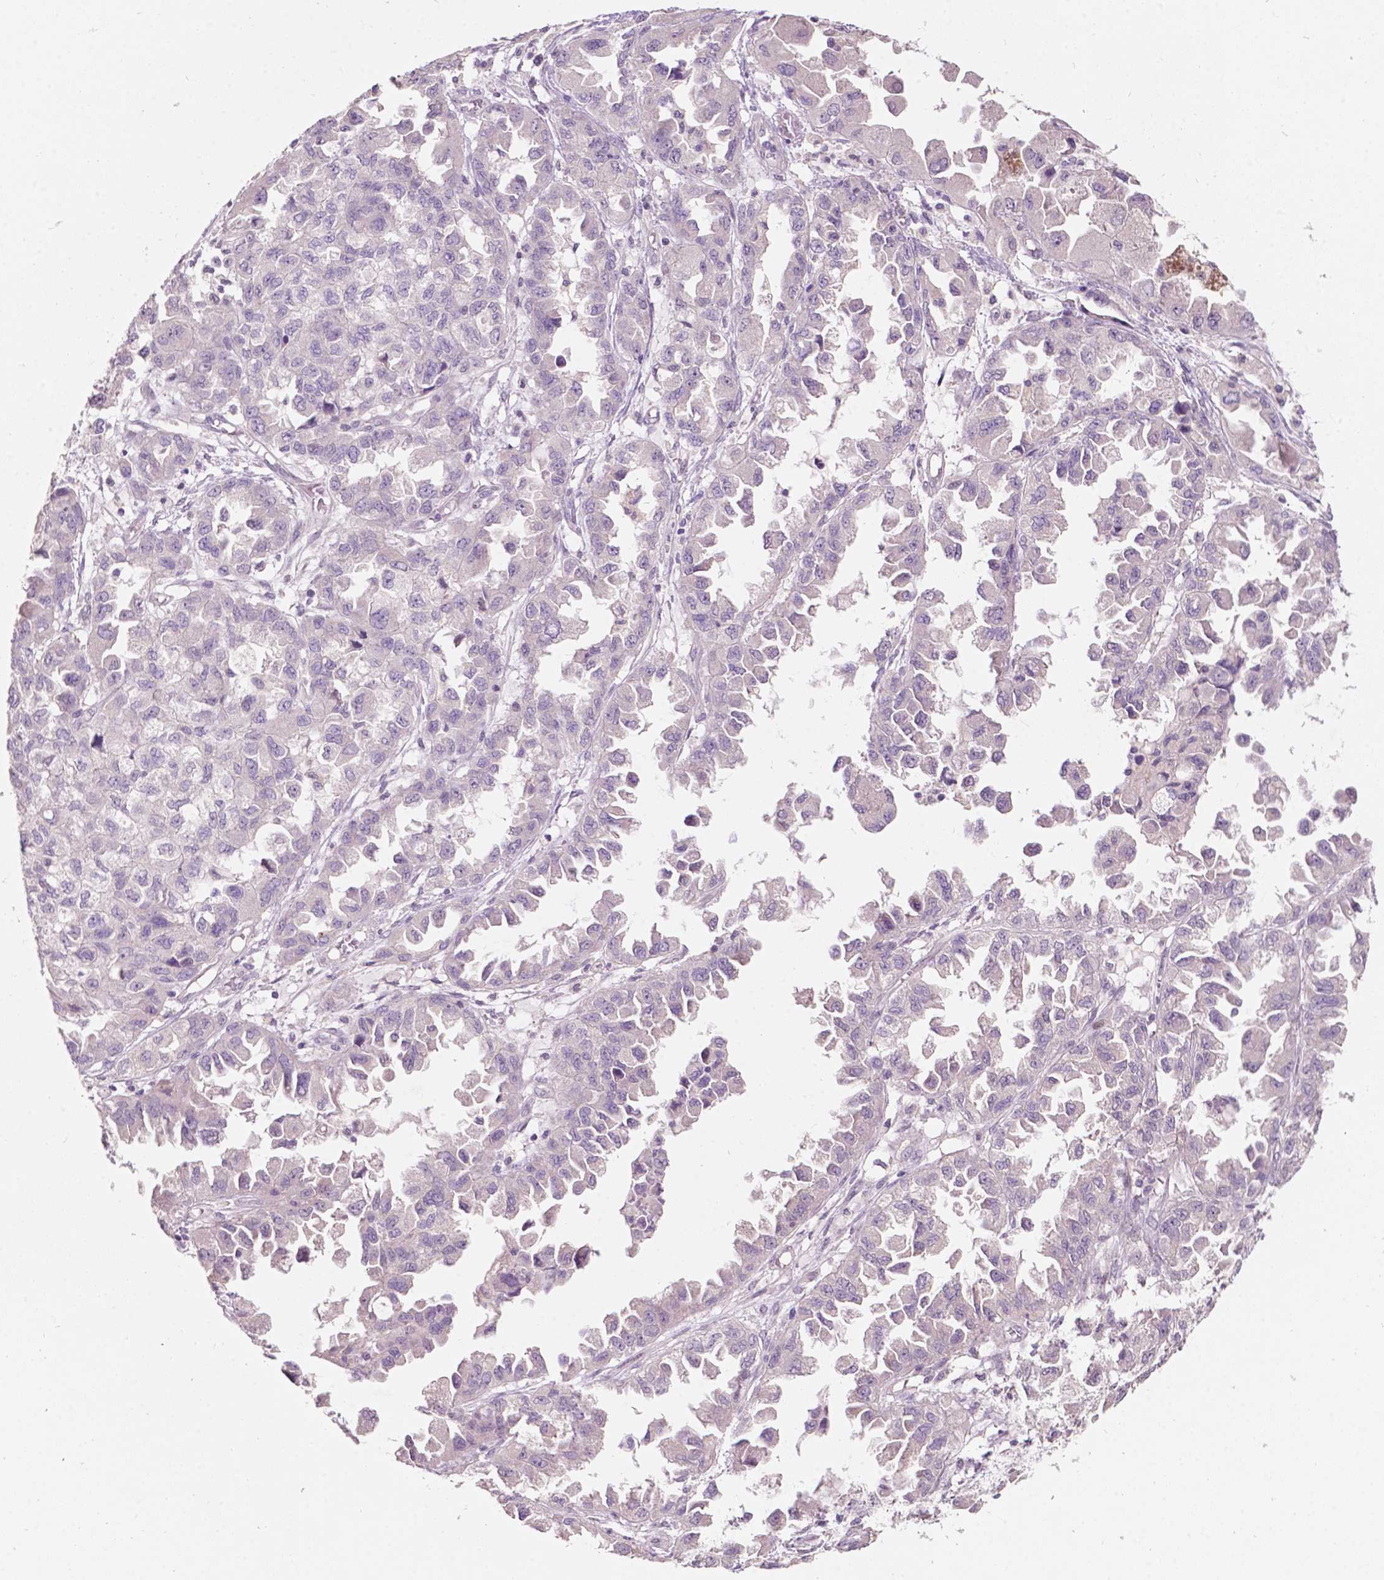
{"staining": {"intensity": "negative", "quantity": "none", "location": "none"}, "tissue": "ovarian cancer", "cell_type": "Tumor cells", "image_type": "cancer", "snomed": [{"axis": "morphology", "description": "Cystadenocarcinoma, serous, NOS"}, {"axis": "topography", "description": "Ovary"}], "caption": "High power microscopy image of an IHC photomicrograph of ovarian serous cystadenocarcinoma, revealing no significant positivity in tumor cells.", "gene": "TM6SF2", "patient": {"sex": "female", "age": 84}}